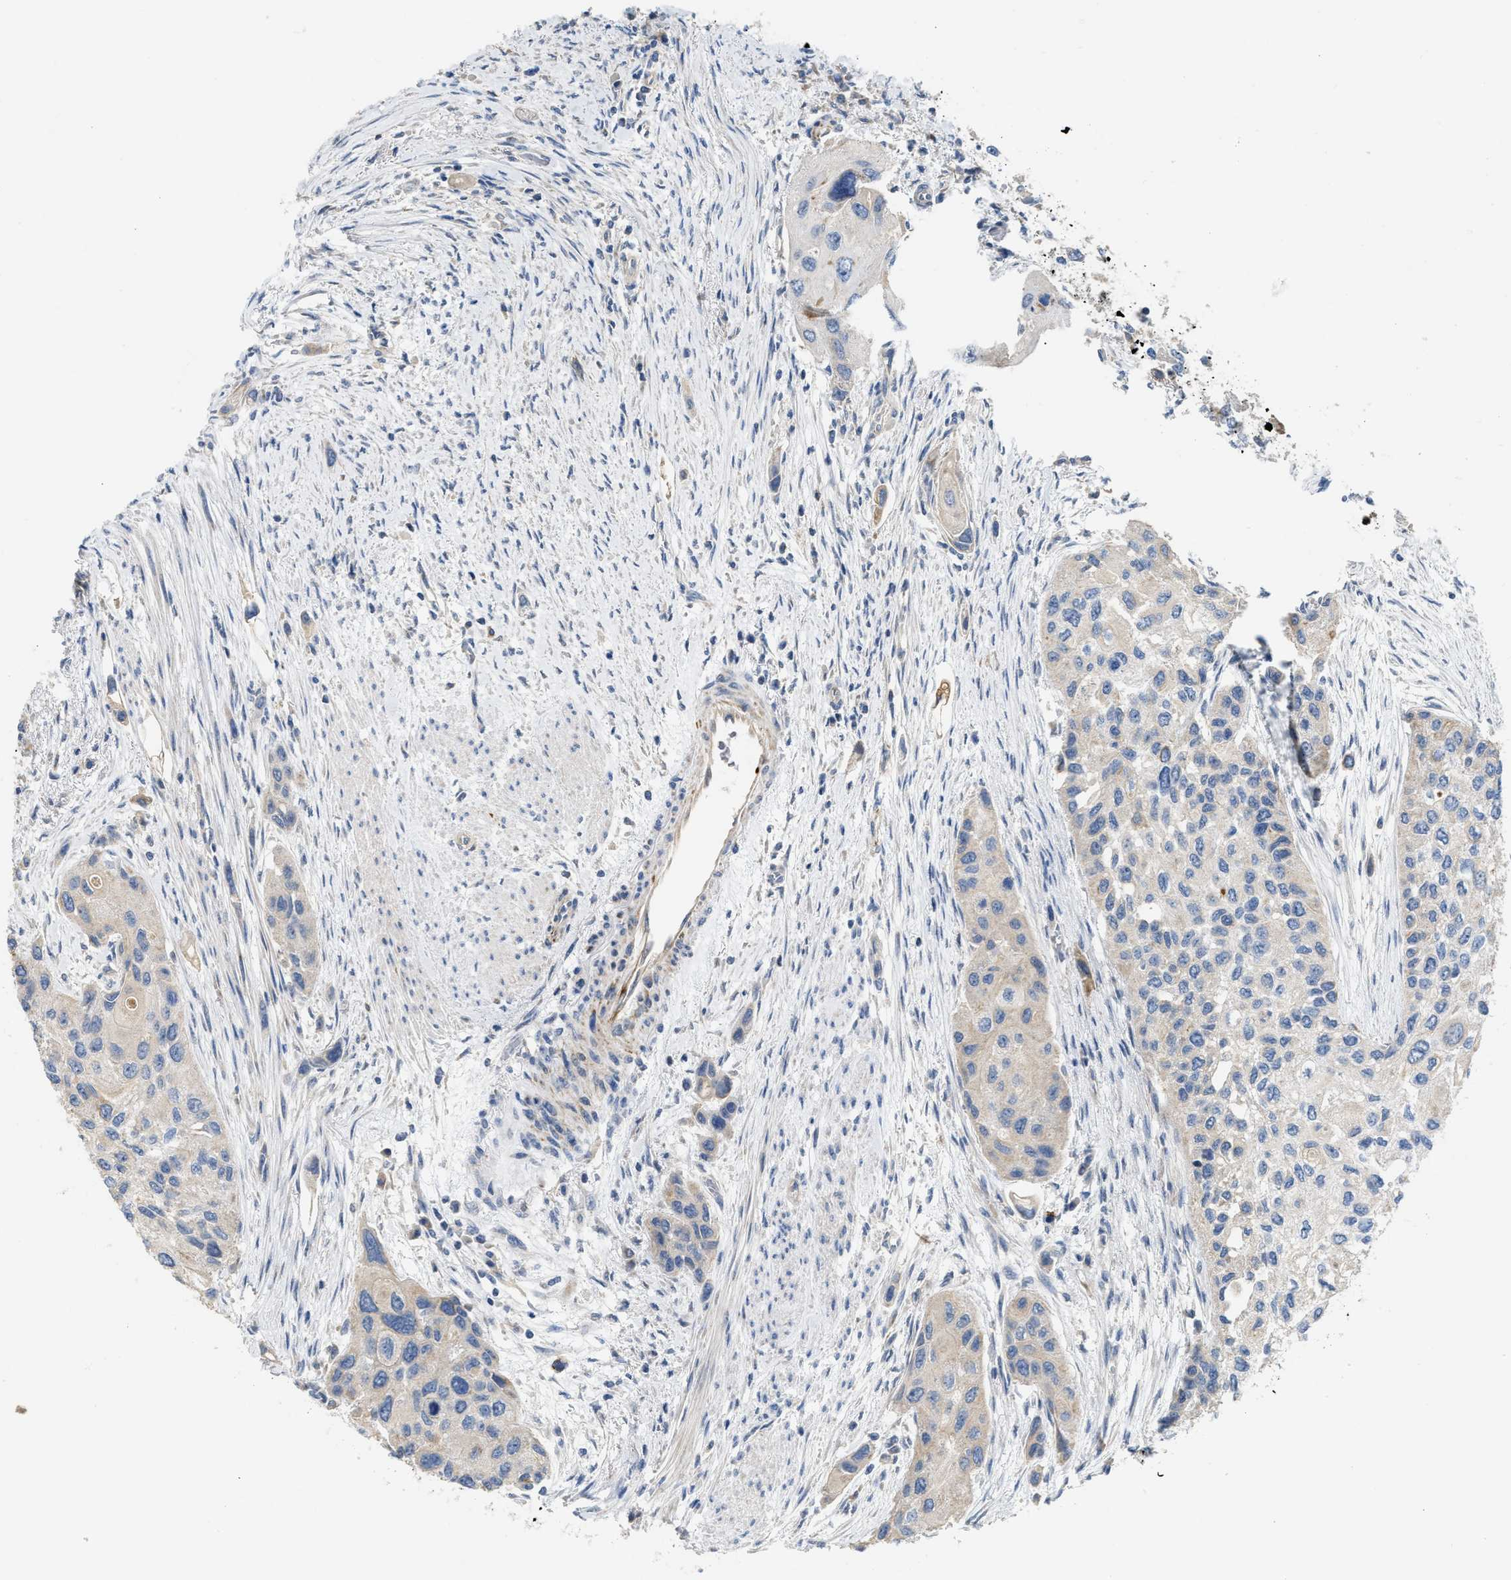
{"staining": {"intensity": "negative", "quantity": "none", "location": "none"}, "tissue": "urothelial cancer", "cell_type": "Tumor cells", "image_type": "cancer", "snomed": [{"axis": "morphology", "description": "Urothelial carcinoma, High grade"}, {"axis": "topography", "description": "Urinary bladder"}], "caption": "Urothelial carcinoma (high-grade) was stained to show a protein in brown. There is no significant expression in tumor cells. The staining is performed using DAB (3,3'-diaminobenzidine) brown chromogen with nuclei counter-stained in using hematoxylin.", "gene": "DHX58", "patient": {"sex": "female", "age": 56}}